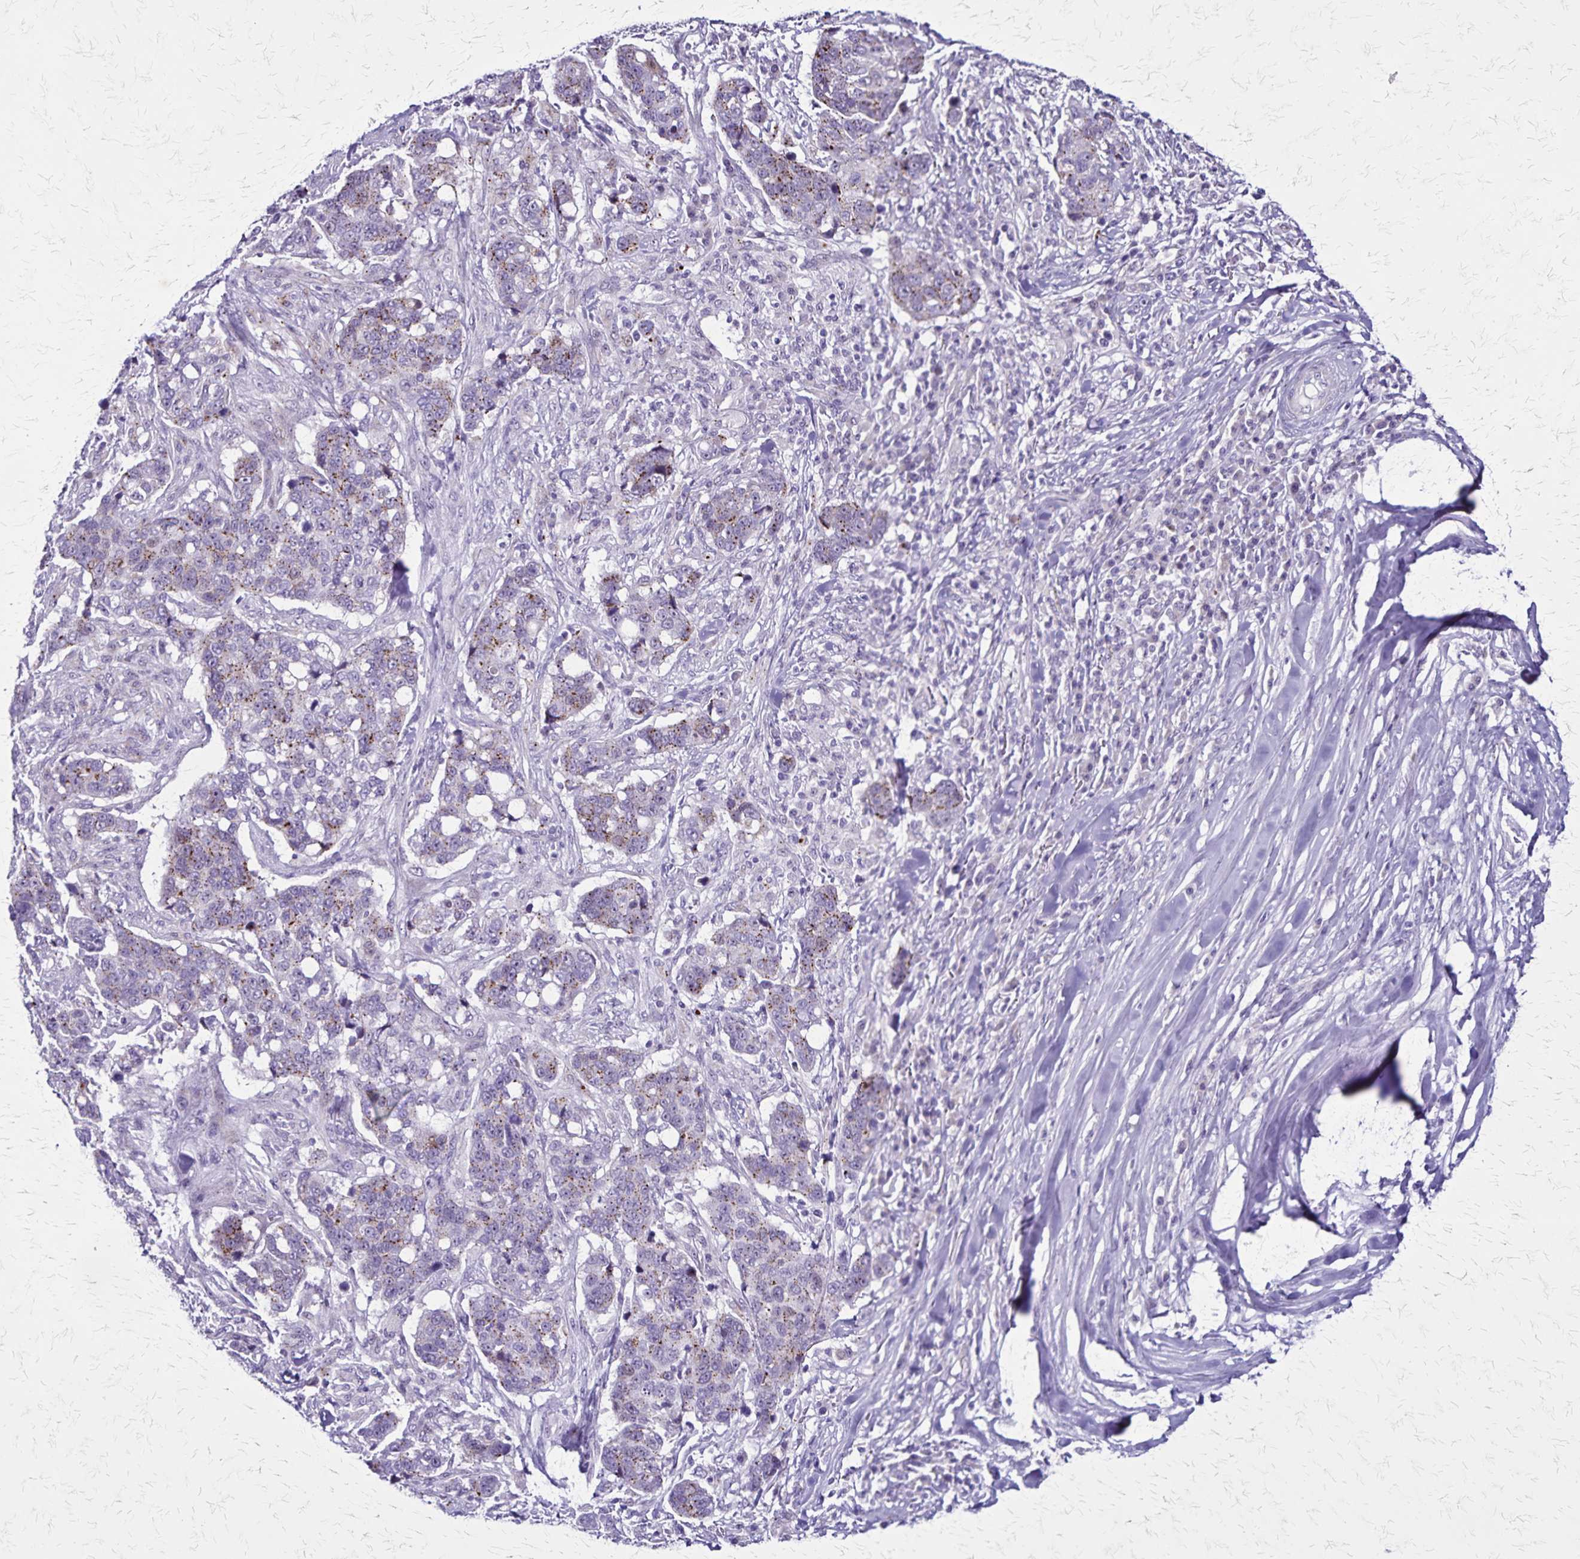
{"staining": {"intensity": "weak", "quantity": "25%-75%", "location": "cytoplasmic/membranous"}, "tissue": "lung cancer", "cell_type": "Tumor cells", "image_type": "cancer", "snomed": [{"axis": "morphology", "description": "Squamous cell carcinoma, NOS"}, {"axis": "topography", "description": "Lymph node"}, {"axis": "topography", "description": "Lung"}], "caption": "The histopathology image exhibits staining of squamous cell carcinoma (lung), revealing weak cytoplasmic/membranous protein positivity (brown color) within tumor cells.", "gene": "OR51B5", "patient": {"sex": "male", "age": 61}}